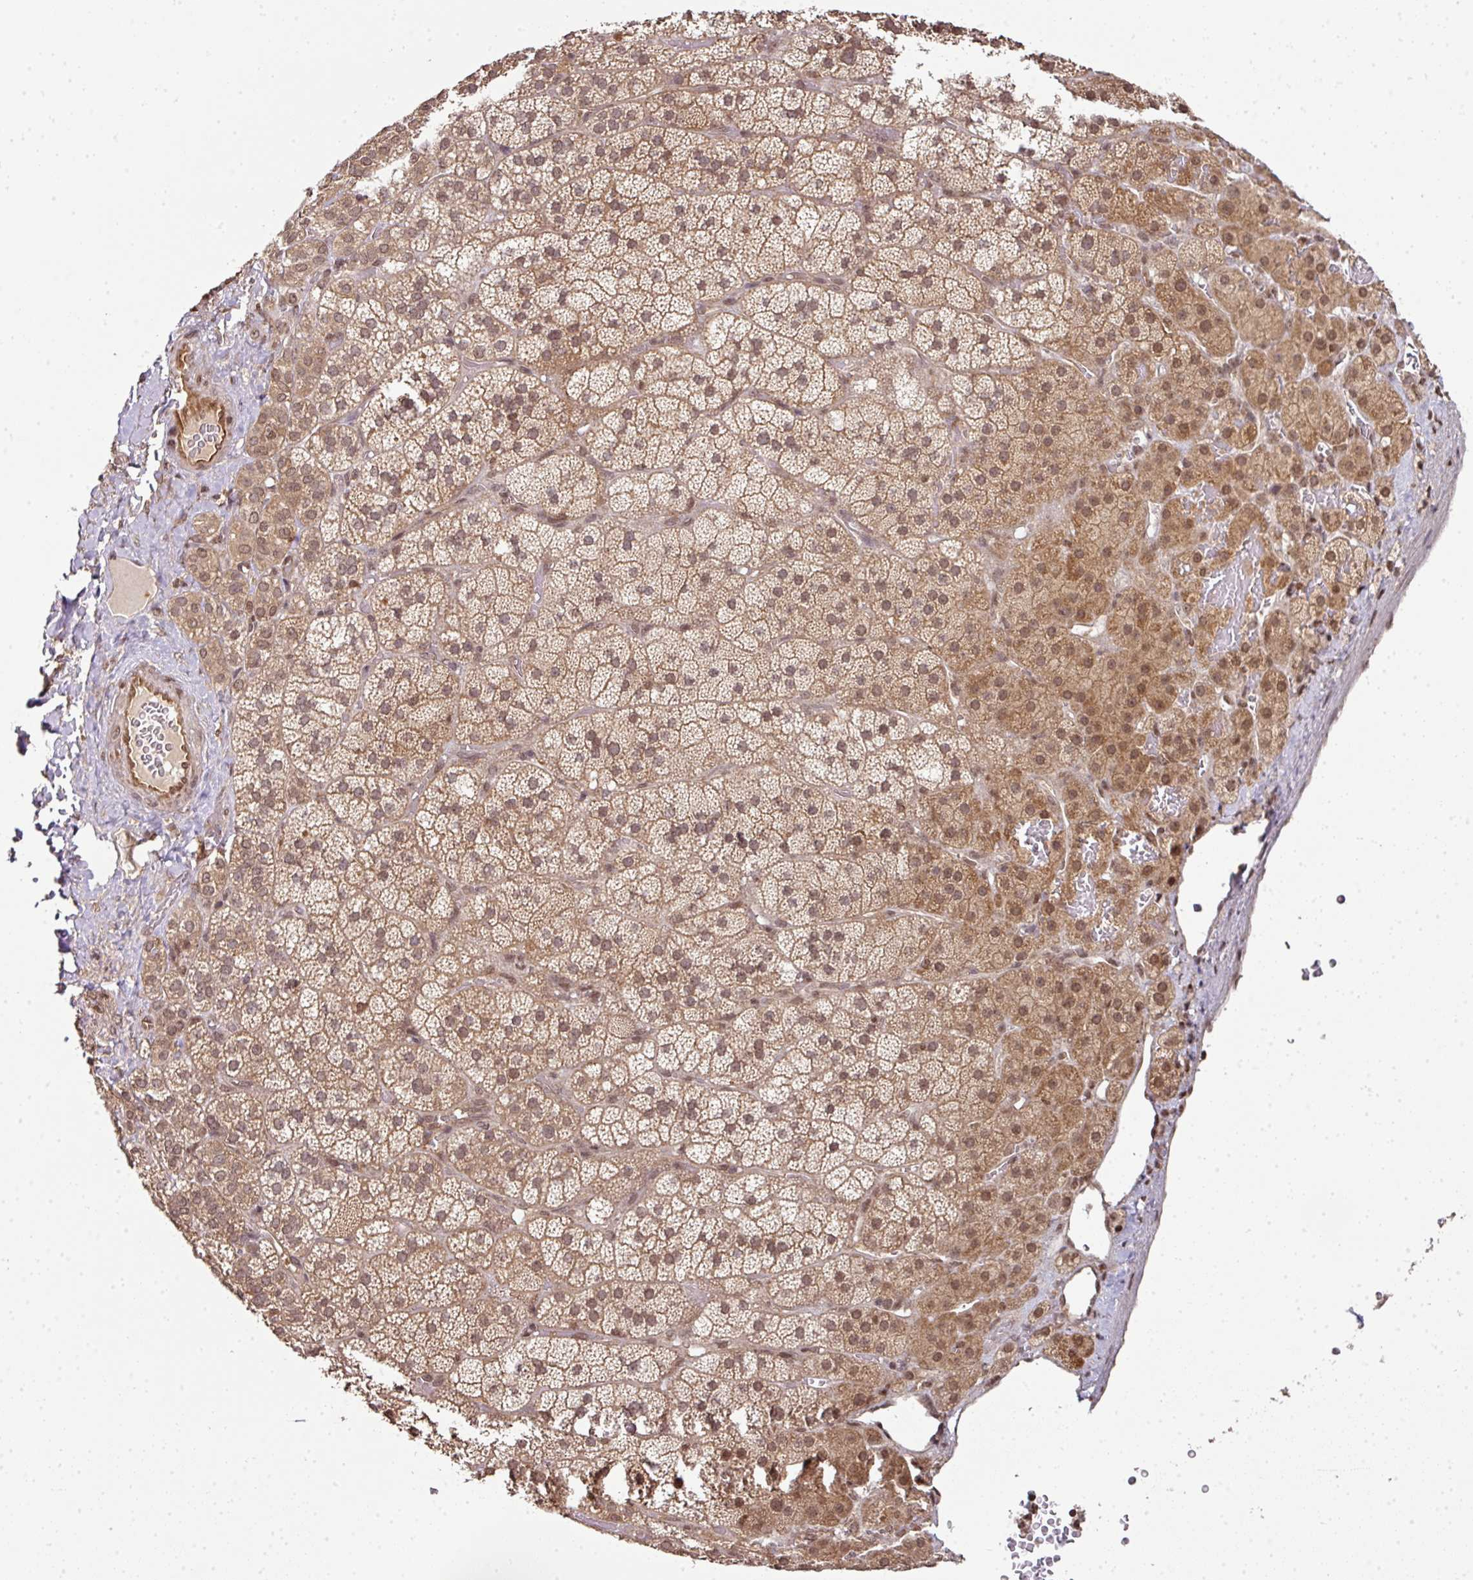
{"staining": {"intensity": "moderate", "quantity": ">75%", "location": "cytoplasmic/membranous,nuclear"}, "tissue": "adrenal gland", "cell_type": "Glandular cells", "image_type": "normal", "snomed": [{"axis": "morphology", "description": "Normal tissue, NOS"}, {"axis": "topography", "description": "Adrenal gland"}], "caption": "An IHC photomicrograph of normal tissue is shown. Protein staining in brown highlights moderate cytoplasmic/membranous,nuclear positivity in adrenal gland within glandular cells. (brown staining indicates protein expression, while blue staining denotes nuclei).", "gene": "ANKRD18A", "patient": {"sex": "male", "age": 57}}